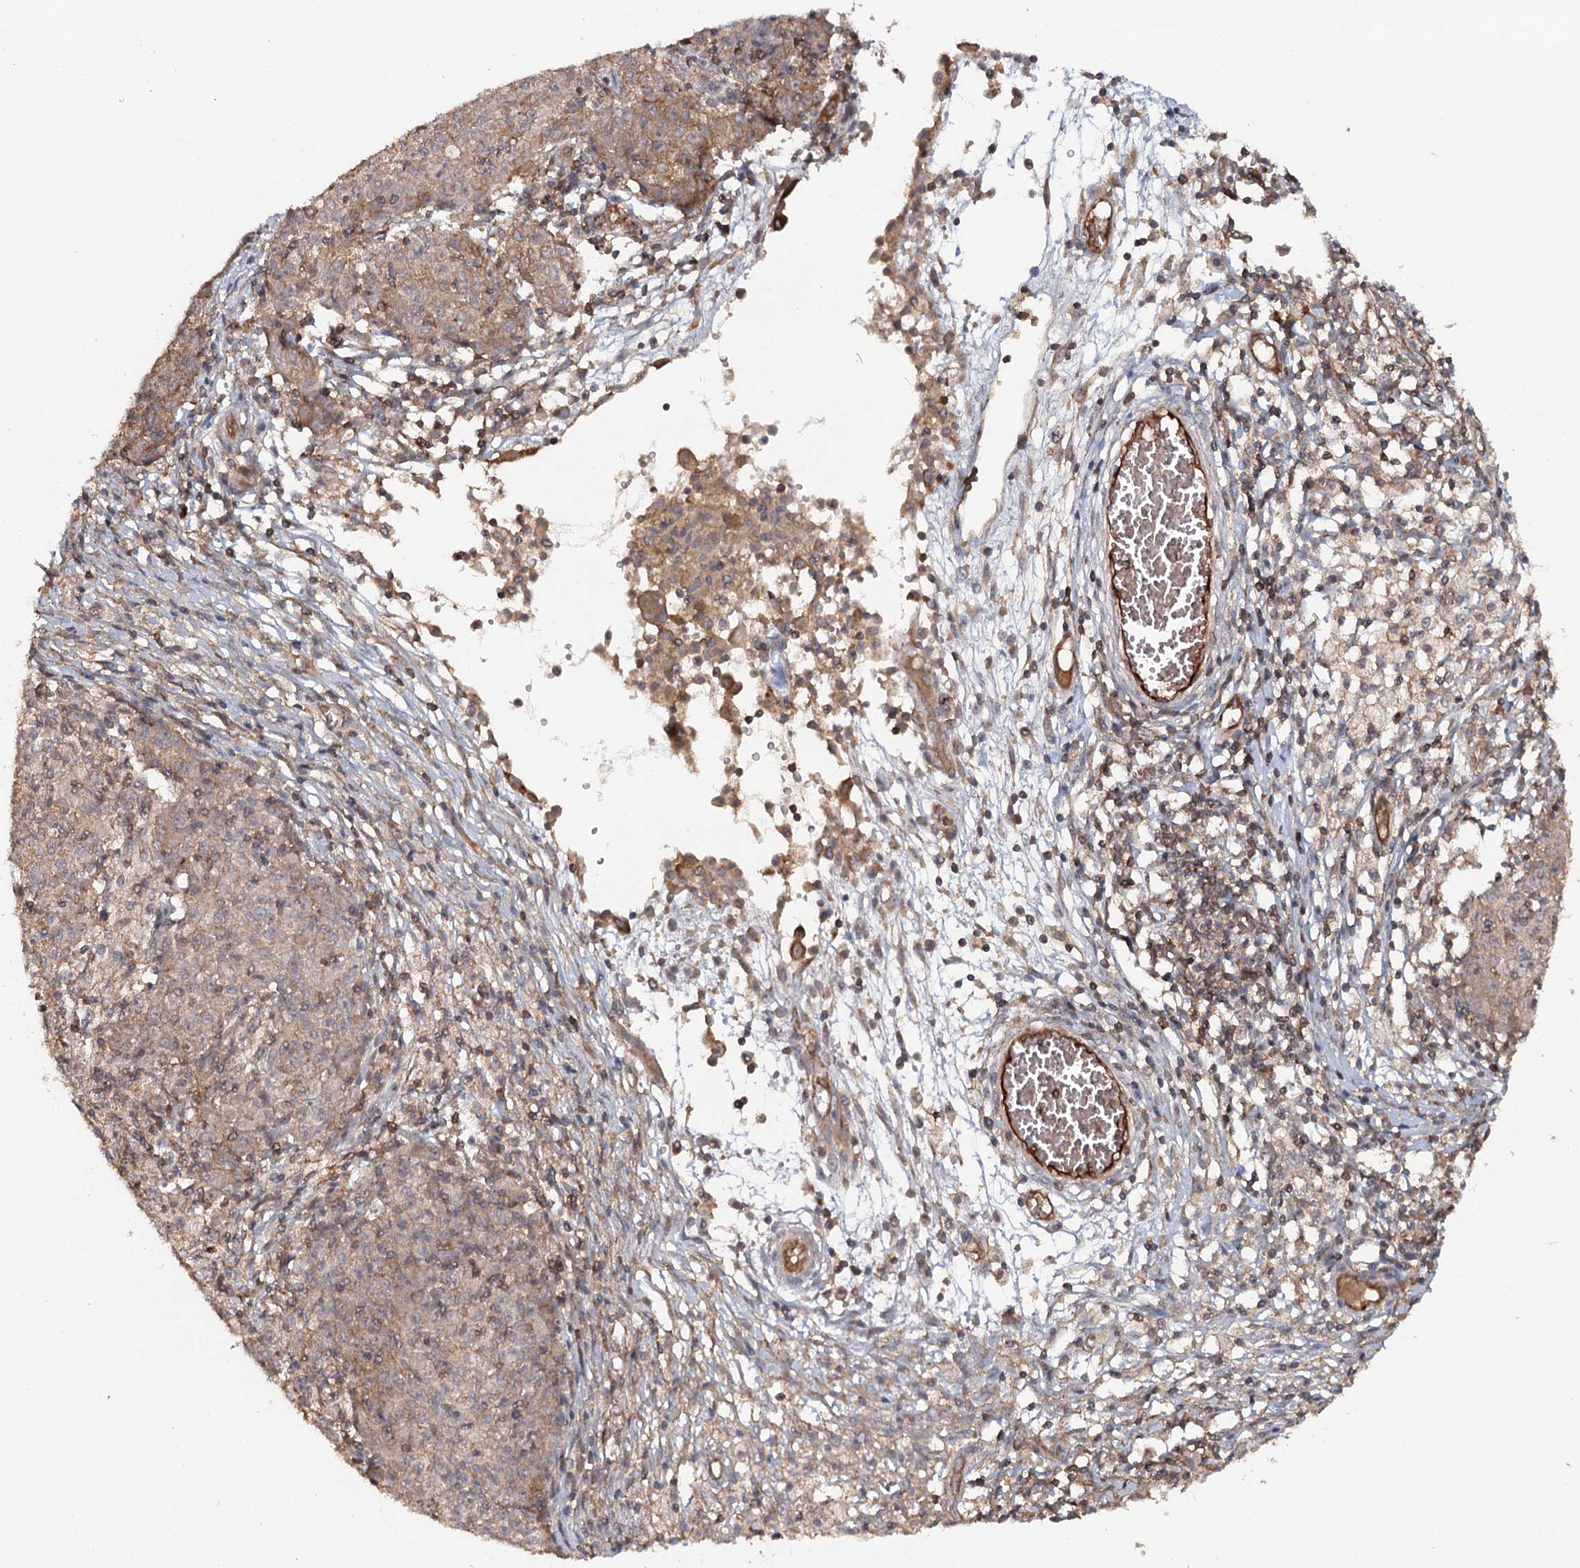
{"staining": {"intensity": "weak", "quantity": "25%-75%", "location": "cytoplasmic/membranous"}, "tissue": "ovarian cancer", "cell_type": "Tumor cells", "image_type": "cancer", "snomed": [{"axis": "morphology", "description": "Carcinoma, endometroid"}, {"axis": "topography", "description": "Ovary"}], "caption": "Human ovarian endometroid carcinoma stained for a protein (brown) displays weak cytoplasmic/membranous positive expression in about 25%-75% of tumor cells.", "gene": "BCR", "patient": {"sex": "female", "age": 42}}